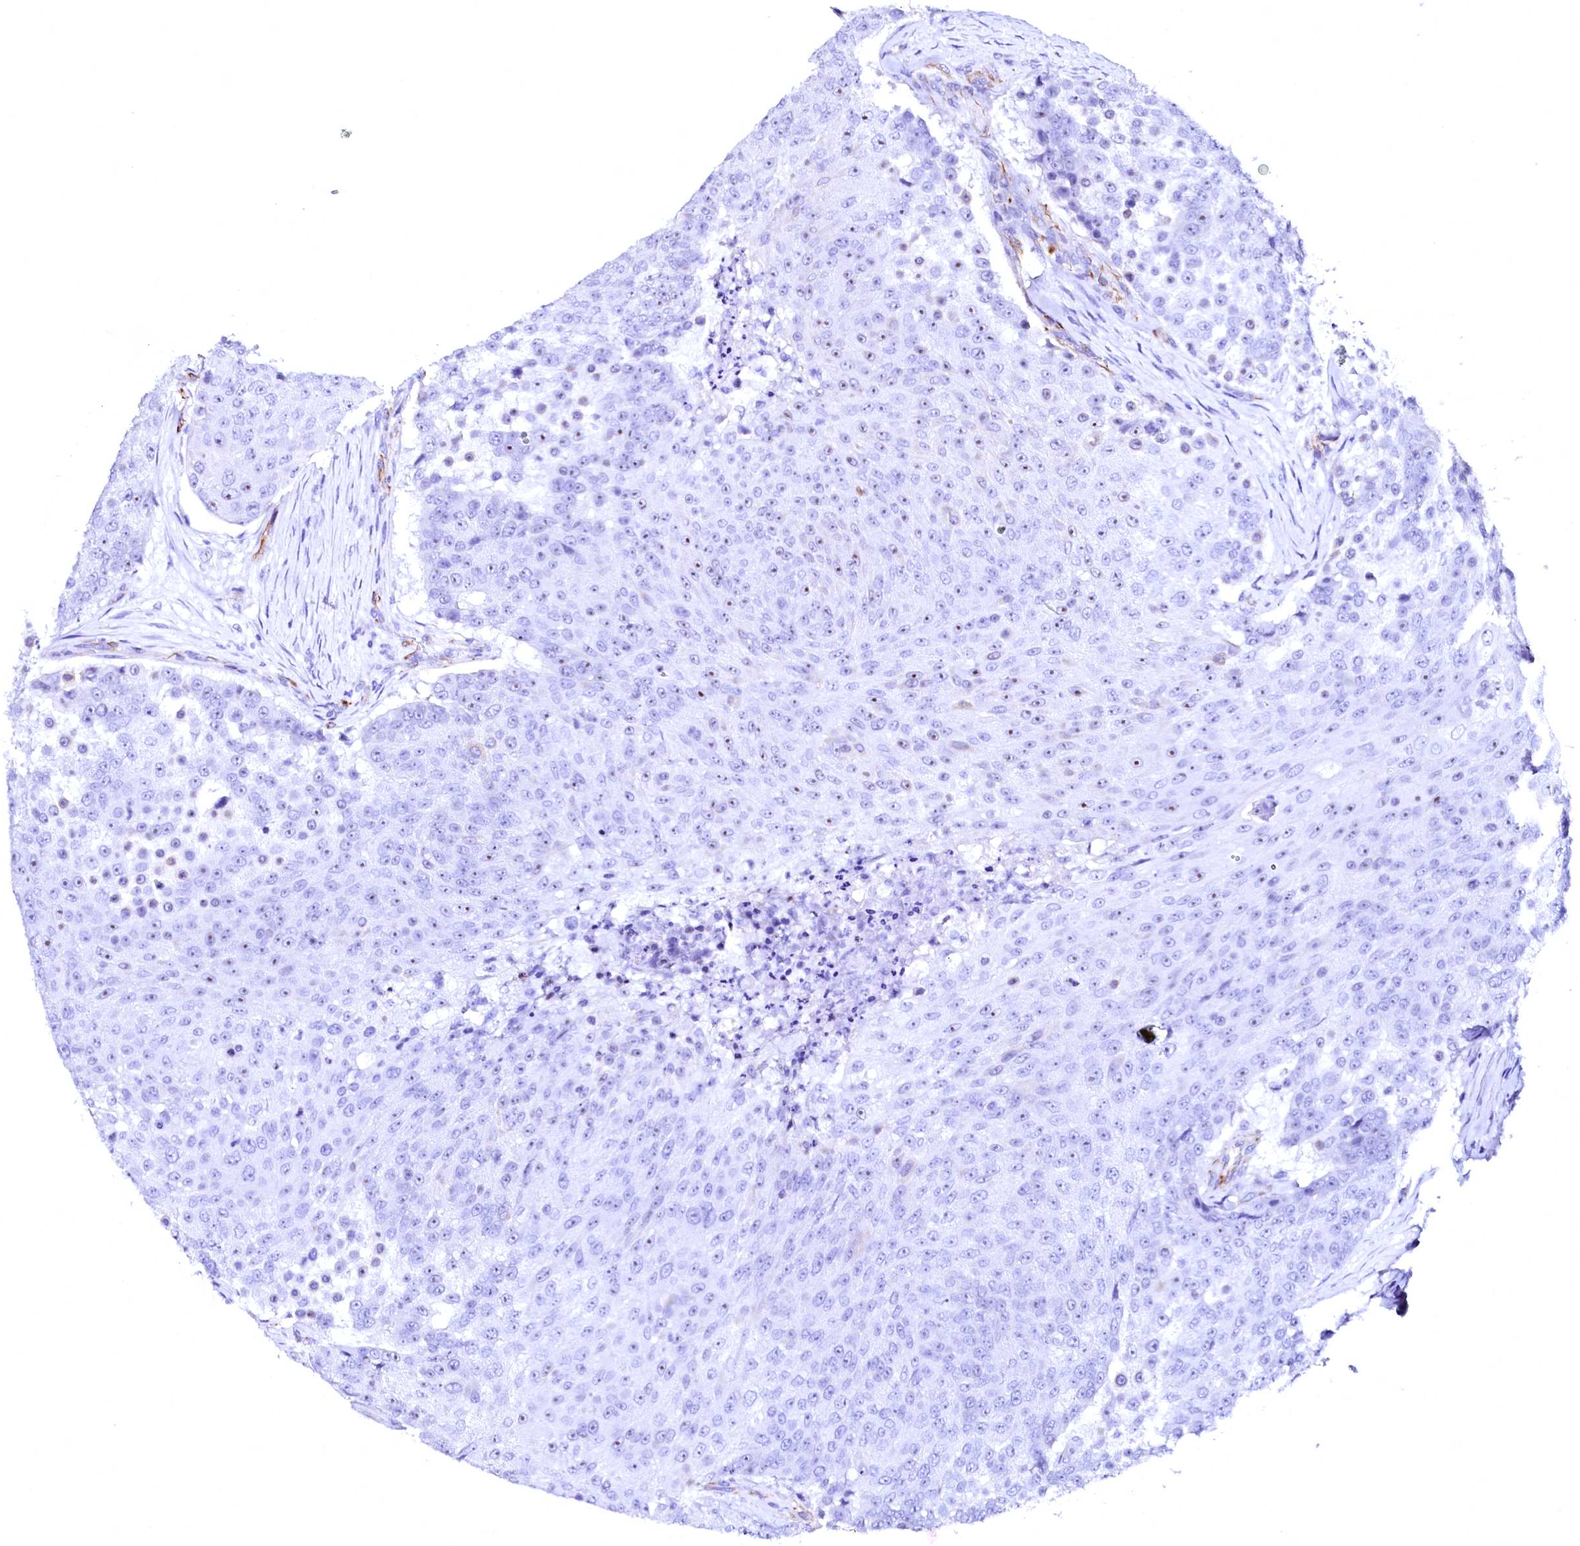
{"staining": {"intensity": "weak", "quantity": "25%-75%", "location": "nuclear"}, "tissue": "urothelial cancer", "cell_type": "Tumor cells", "image_type": "cancer", "snomed": [{"axis": "morphology", "description": "Urothelial carcinoma, High grade"}, {"axis": "topography", "description": "Urinary bladder"}], "caption": "Urothelial cancer stained with a brown dye displays weak nuclear positive staining in about 25%-75% of tumor cells.", "gene": "SFR1", "patient": {"sex": "female", "age": 63}}